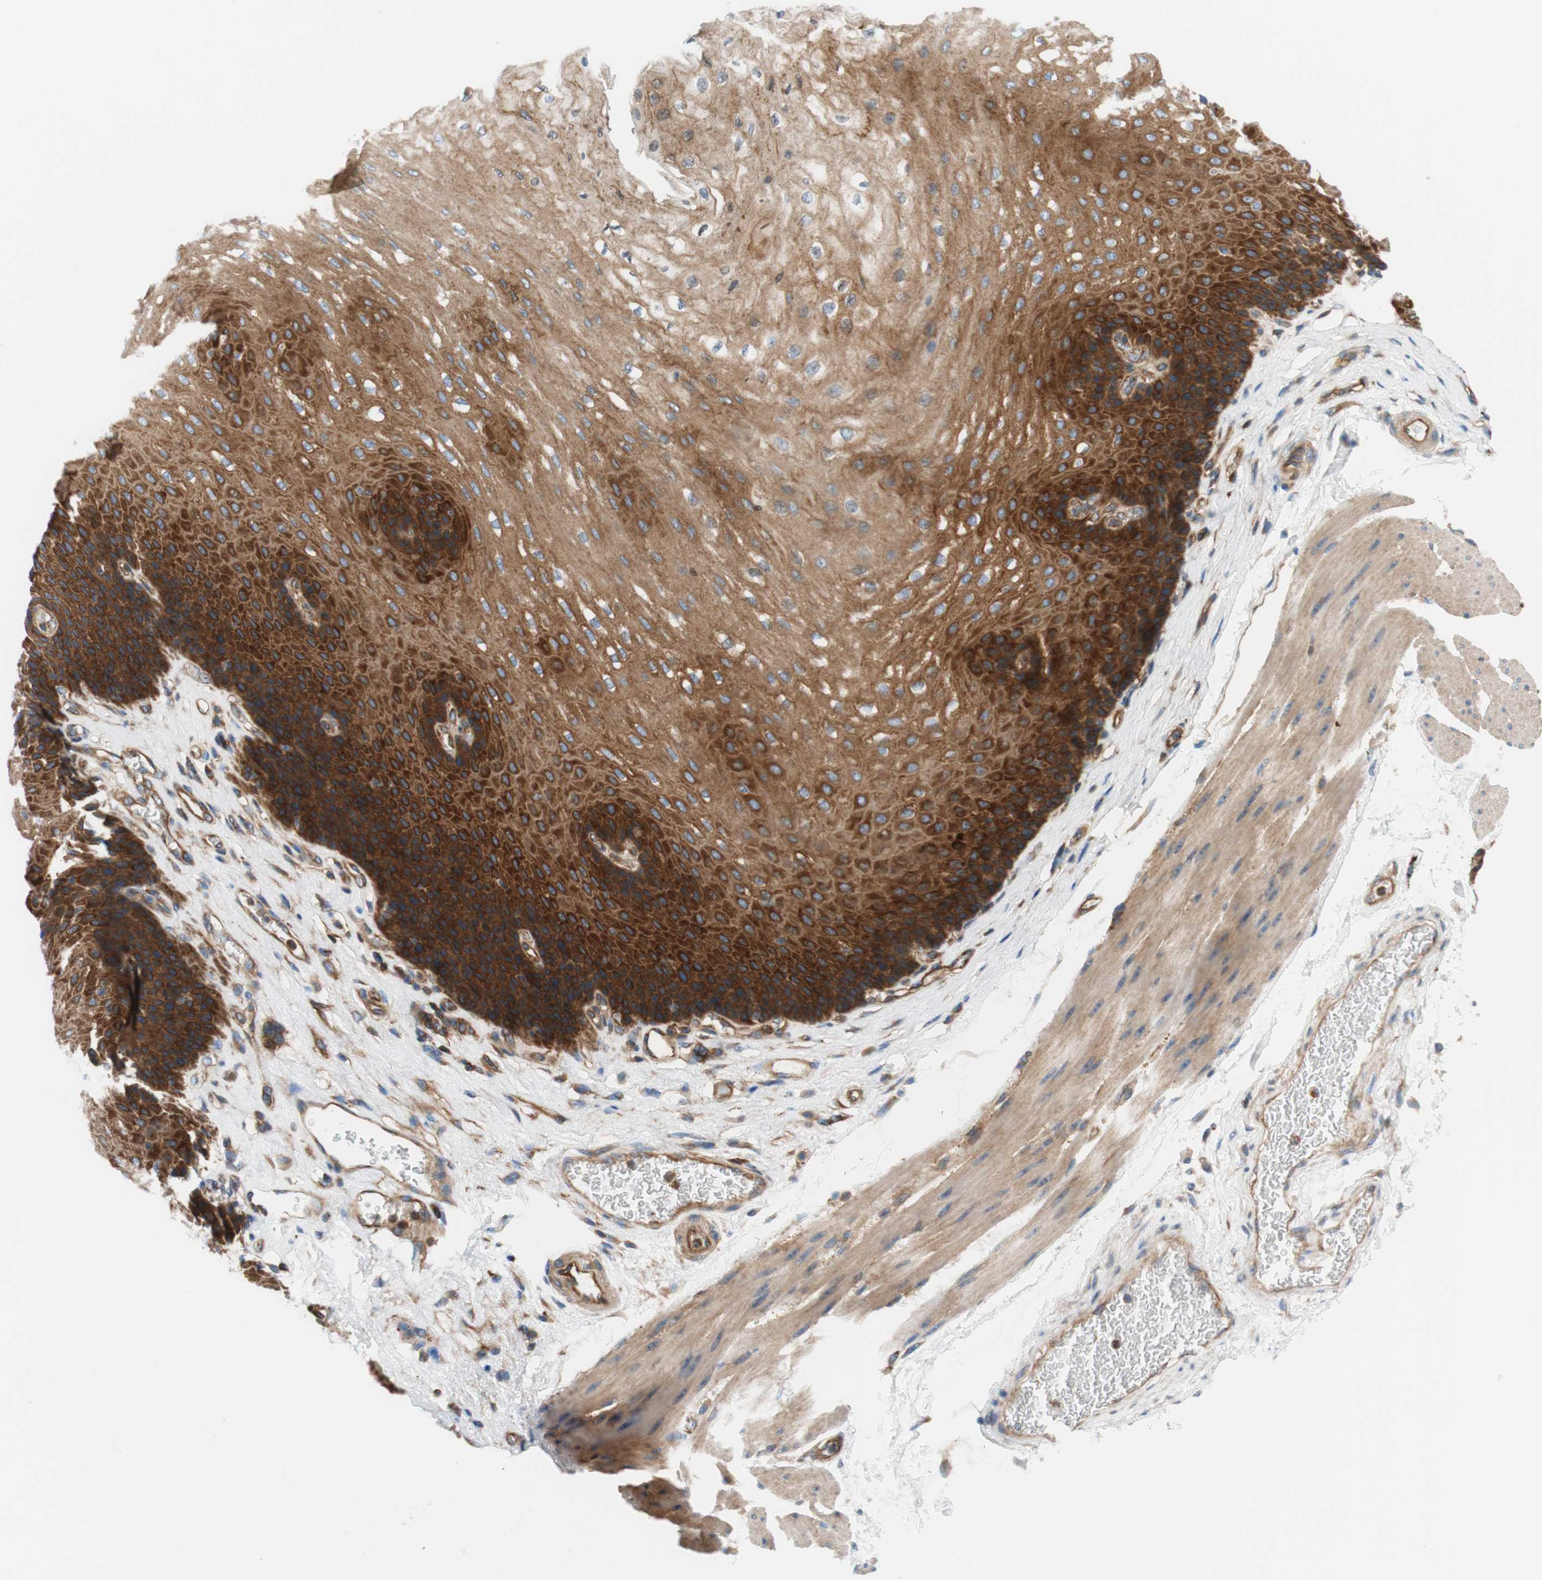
{"staining": {"intensity": "strong", "quantity": ">75%", "location": "cytoplasmic/membranous"}, "tissue": "esophagus", "cell_type": "Squamous epithelial cells", "image_type": "normal", "snomed": [{"axis": "morphology", "description": "Normal tissue, NOS"}, {"axis": "topography", "description": "Esophagus"}], "caption": "Immunohistochemistry of benign human esophagus demonstrates high levels of strong cytoplasmic/membranous positivity in about >75% of squamous epithelial cells. (Brightfield microscopy of DAB IHC at high magnification).", "gene": "STOM", "patient": {"sex": "female", "age": 72}}